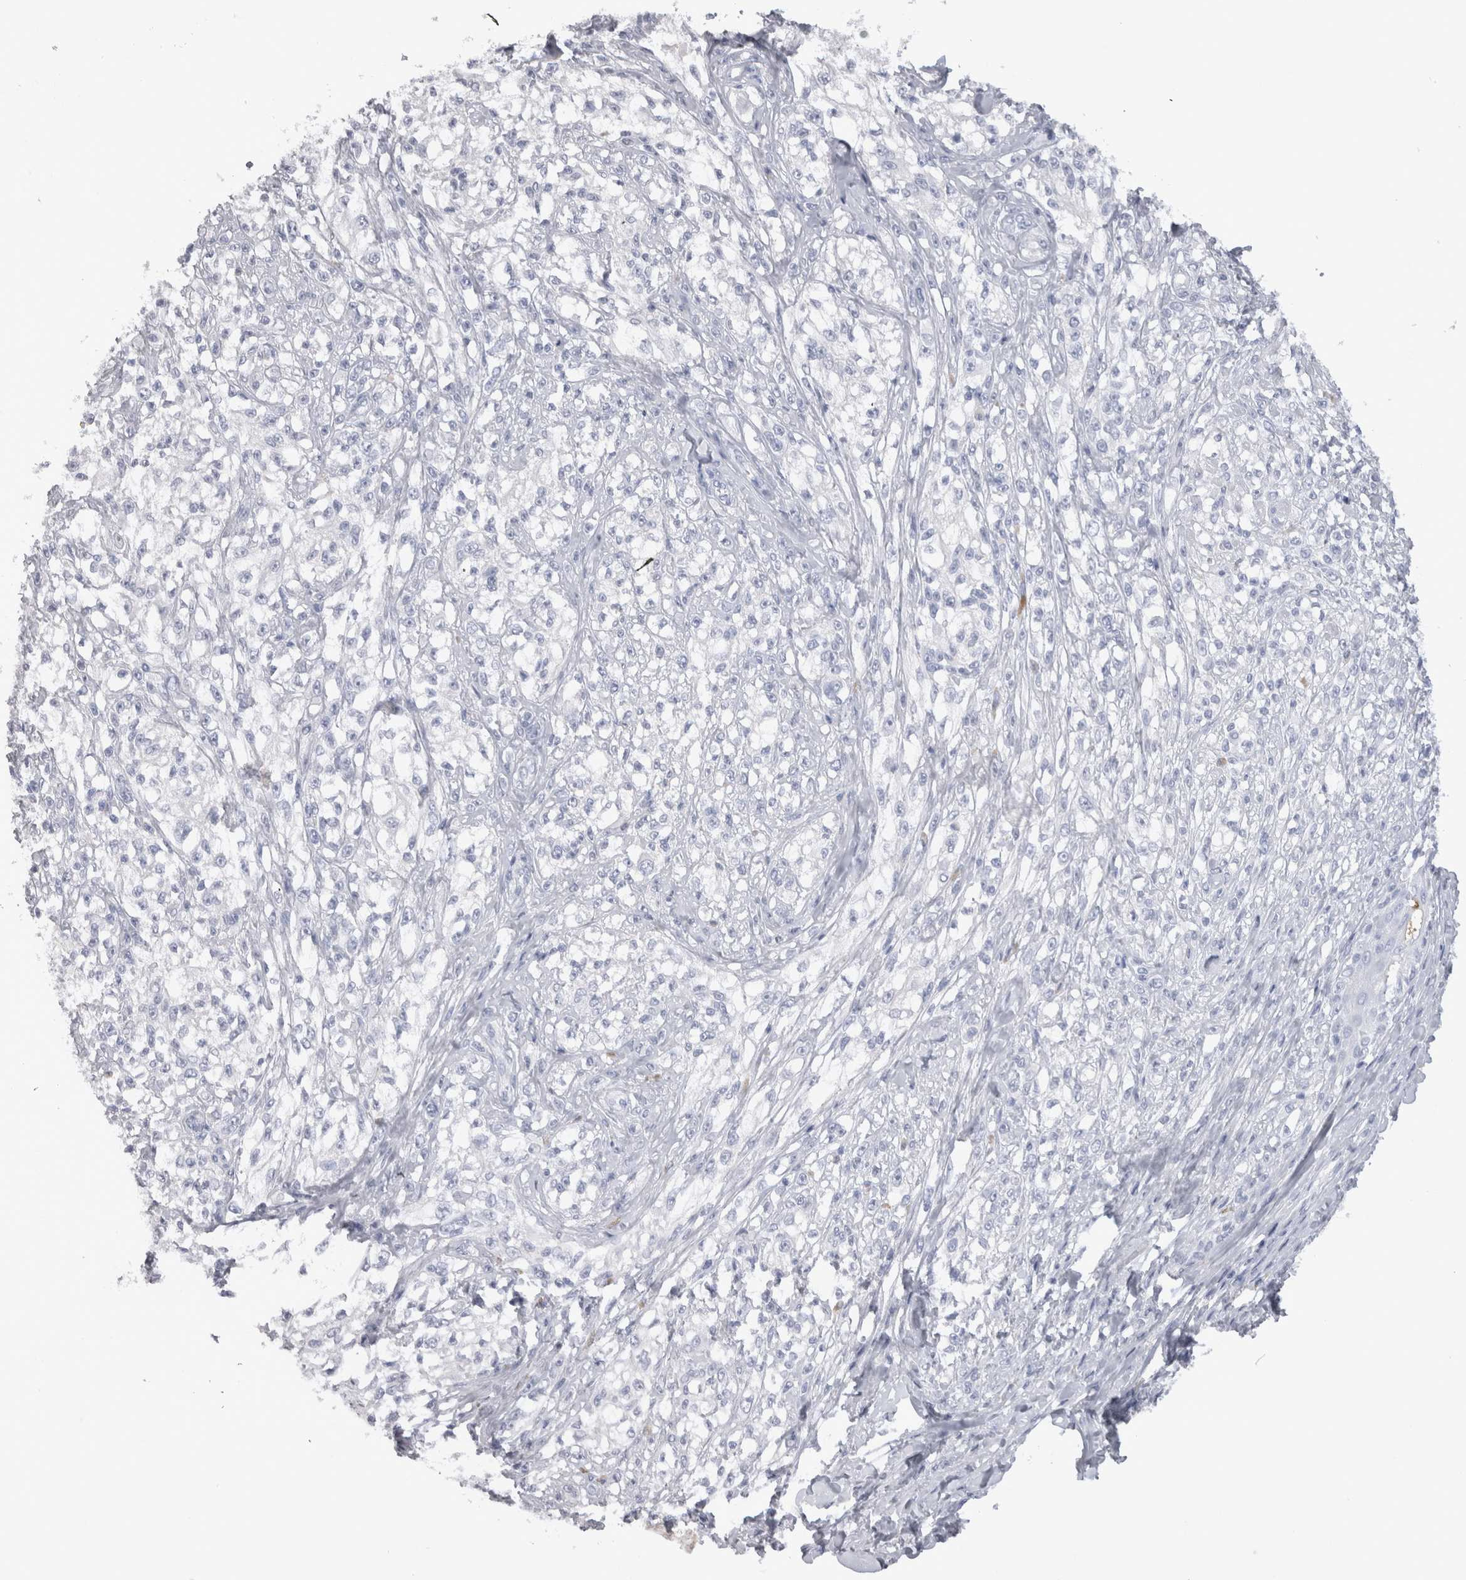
{"staining": {"intensity": "negative", "quantity": "none", "location": "none"}, "tissue": "melanoma", "cell_type": "Tumor cells", "image_type": "cancer", "snomed": [{"axis": "morphology", "description": "Malignant melanoma, NOS"}, {"axis": "topography", "description": "Skin of head"}], "caption": "Immunohistochemical staining of malignant melanoma displays no significant positivity in tumor cells. Nuclei are stained in blue.", "gene": "ADAM2", "patient": {"sex": "male", "age": 83}}